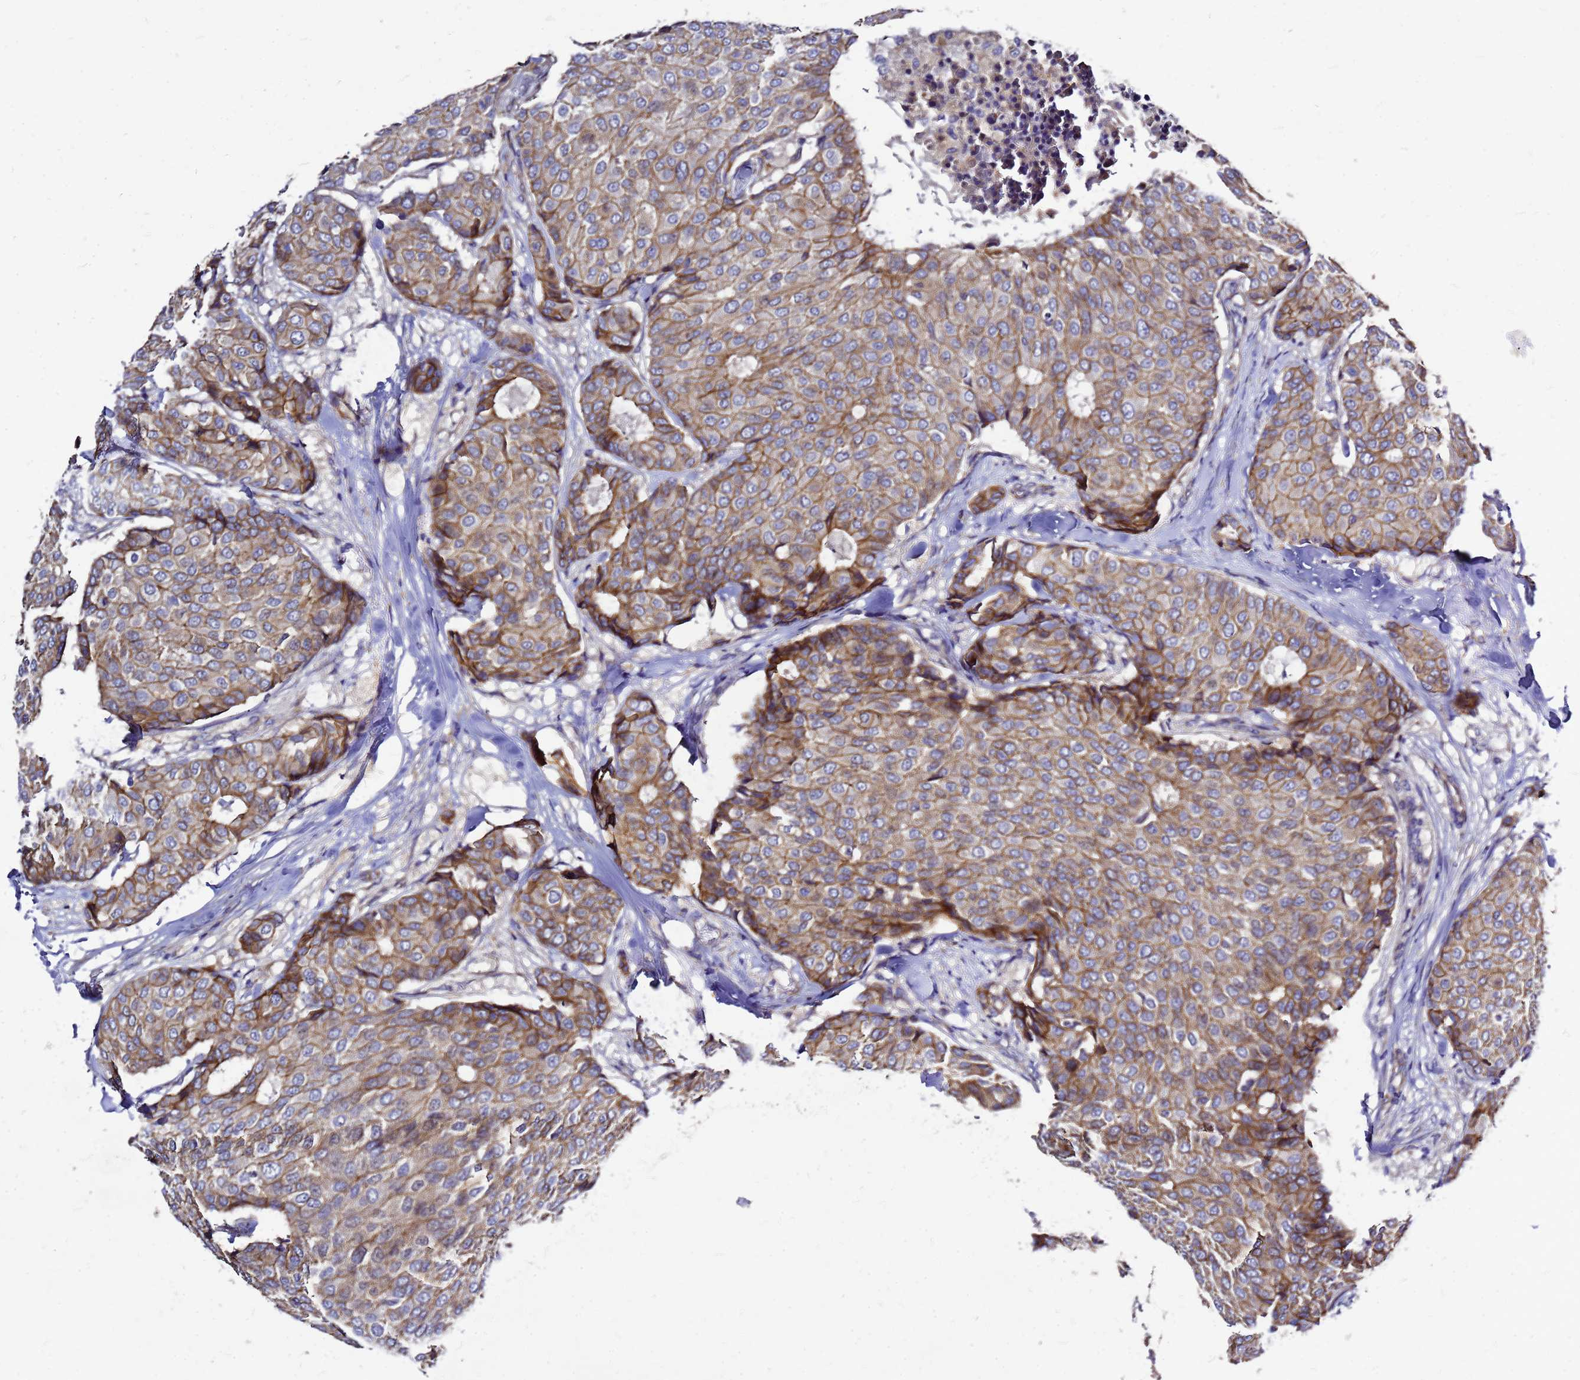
{"staining": {"intensity": "moderate", "quantity": ">75%", "location": "cytoplasmic/membranous"}, "tissue": "breast cancer", "cell_type": "Tumor cells", "image_type": "cancer", "snomed": [{"axis": "morphology", "description": "Duct carcinoma"}, {"axis": "topography", "description": "Breast"}], "caption": "Moderate cytoplasmic/membranous staining is appreciated in about >75% of tumor cells in breast cancer (invasive ductal carcinoma).", "gene": "FBXW5", "patient": {"sex": "female", "age": 75}}